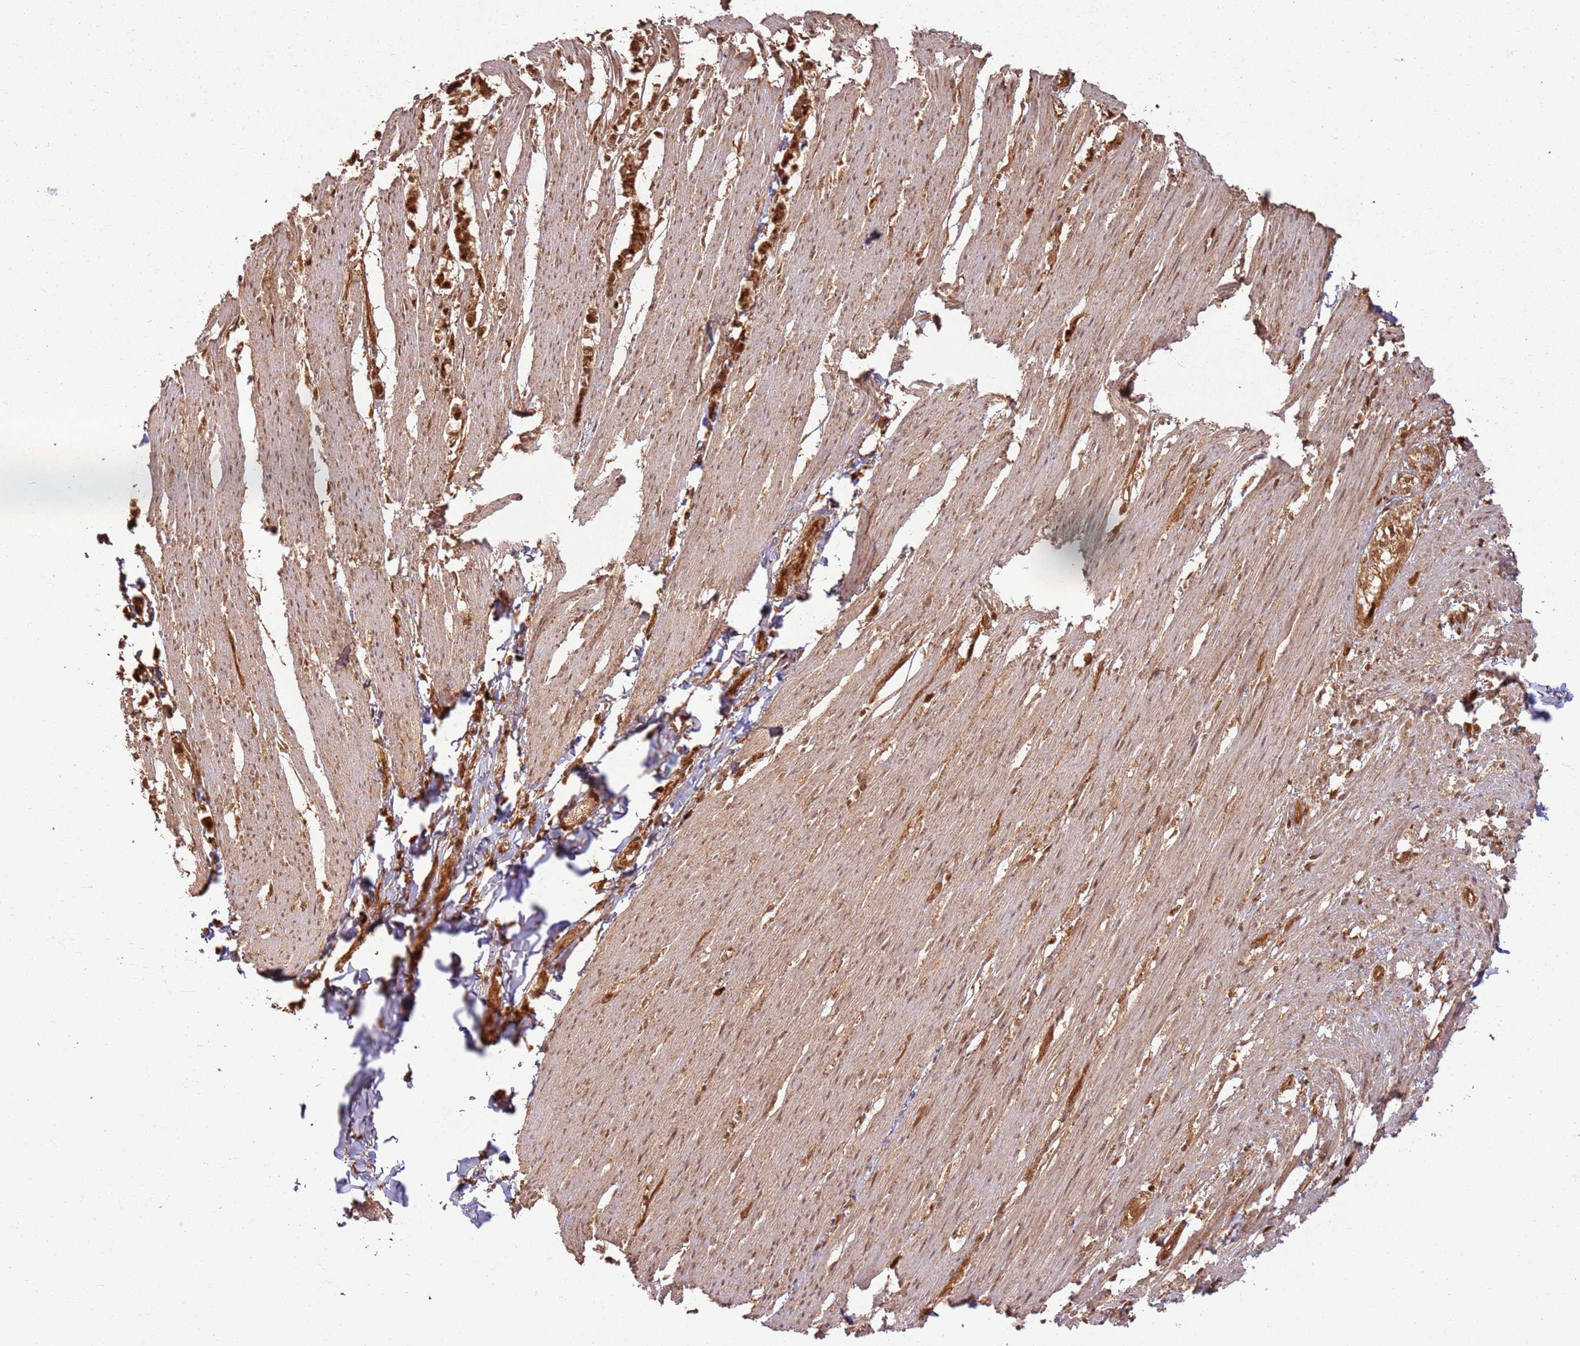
{"staining": {"intensity": "moderate", "quantity": ">75%", "location": "cytoplasmic/membranous,nuclear"}, "tissue": "smooth muscle", "cell_type": "Smooth muscle cells", "image_type": "normal", "snomed": [{"axis": "morphology", "description": "Normal tissue, NOS"}, {"axis": "morphology", "description": "Adenocarcinoma, NOS"}, {"axis": "topography", "description": "Colon"}, {"axis": "topography", "description": "Peripheral nerve tissue"}], "caption": "A brown stain labels moderate cytoplasmic/membranous,nuclear expression of a protein in smooth muscle cells of benign human smooth muscle.", "gene": "TBC1D13", "patient": {"sex": "male", "age": 14}}